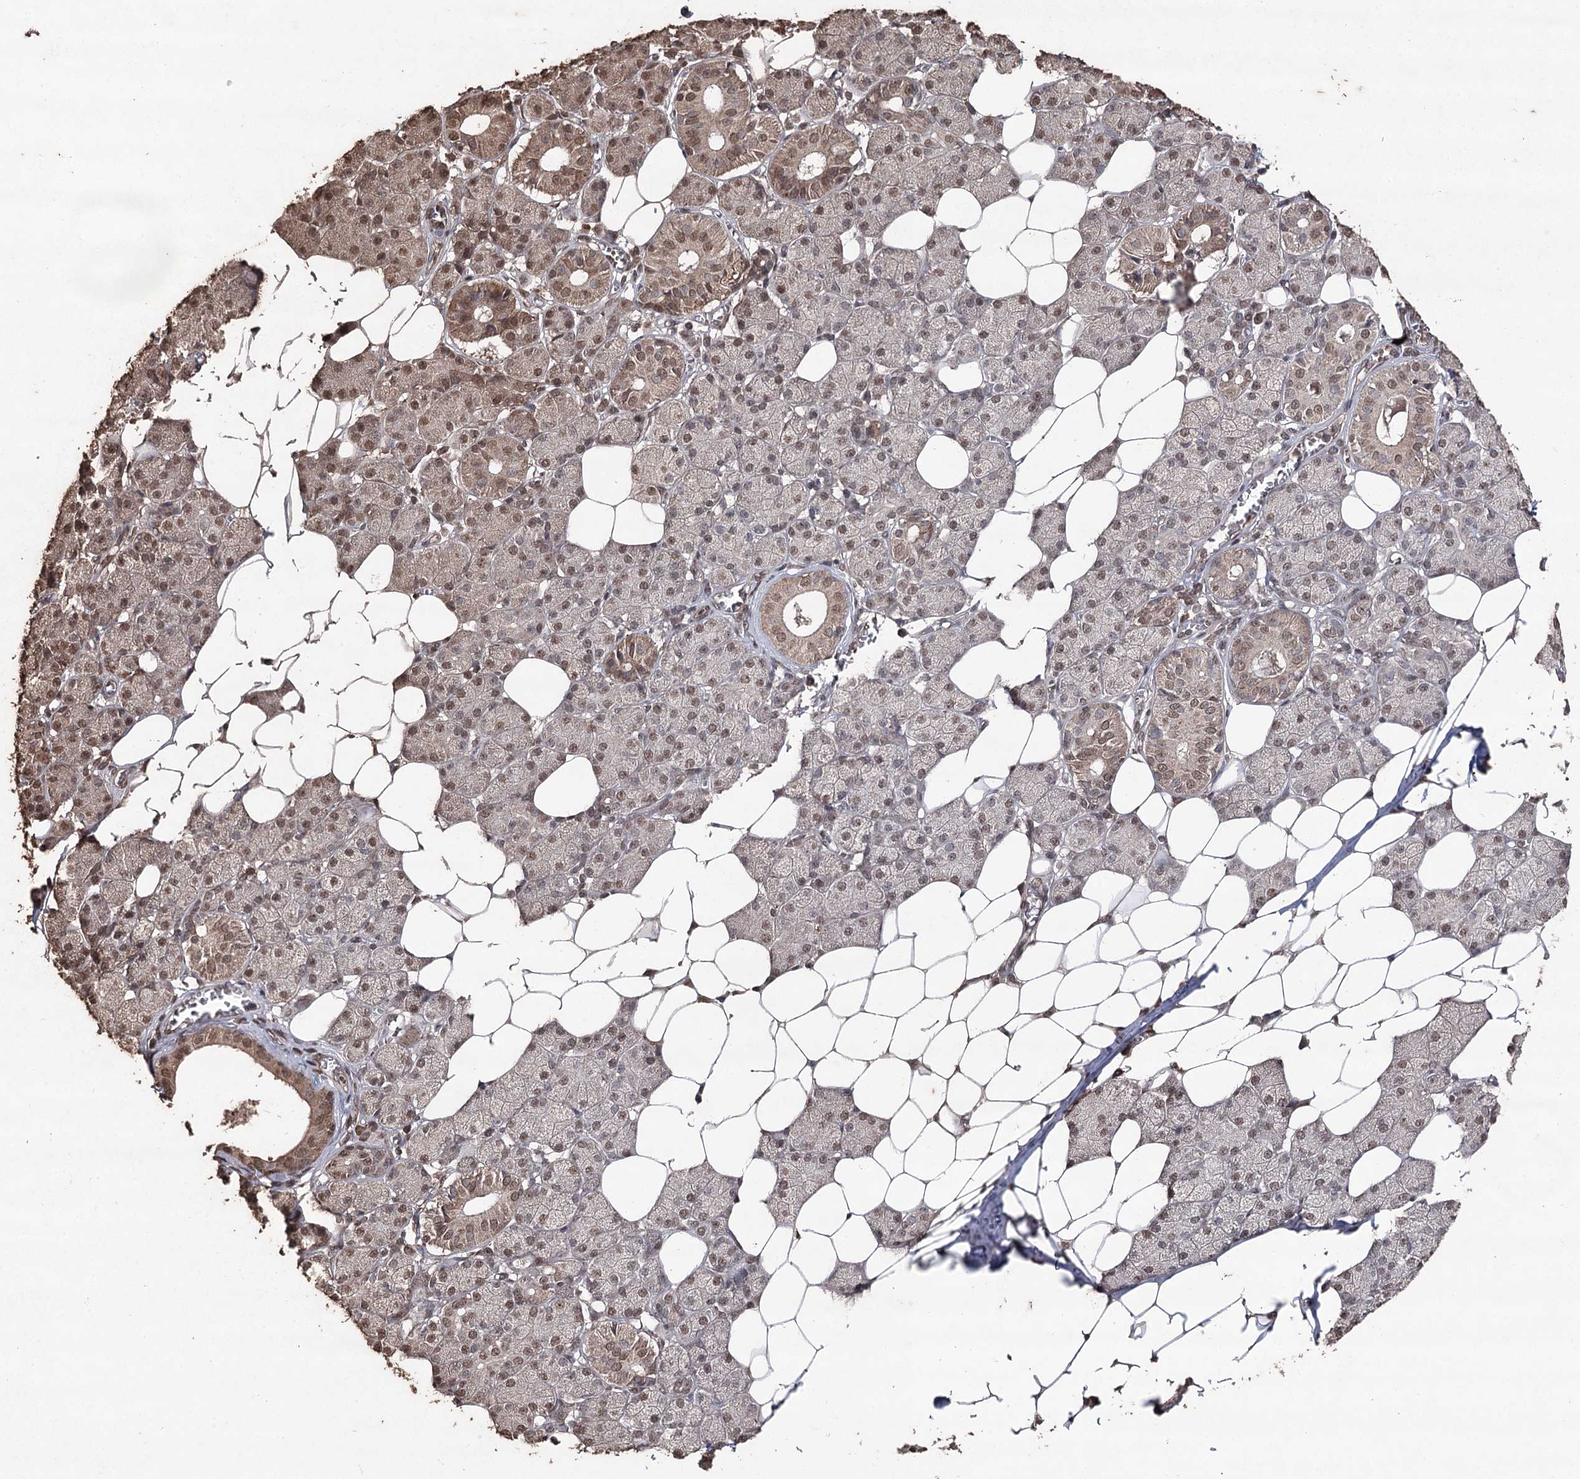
{"staining": {"intensity": "moderate", "quantity": "25%-75%", "location": "cytoplasmic/membranous,nuclear"}, "tissue": "salivary gland", "cell_type": "Glandular cells", "image_type": "normal", "snomed": [{"axis": "morphology", "description": "Normal tissue, NOS"}, {"axis": "topography", "description": "Salivary gland"}], "caption": "This histopathology image reveals immunohistochemistry staining of unremarkable salivary gland, with medium moderate cytoplasmic/membranous,nuclear positivity in approximately 25%-75% of glandular cells.", "gene": "ATG14", "patient": {"sex": "female", "age": 33}}